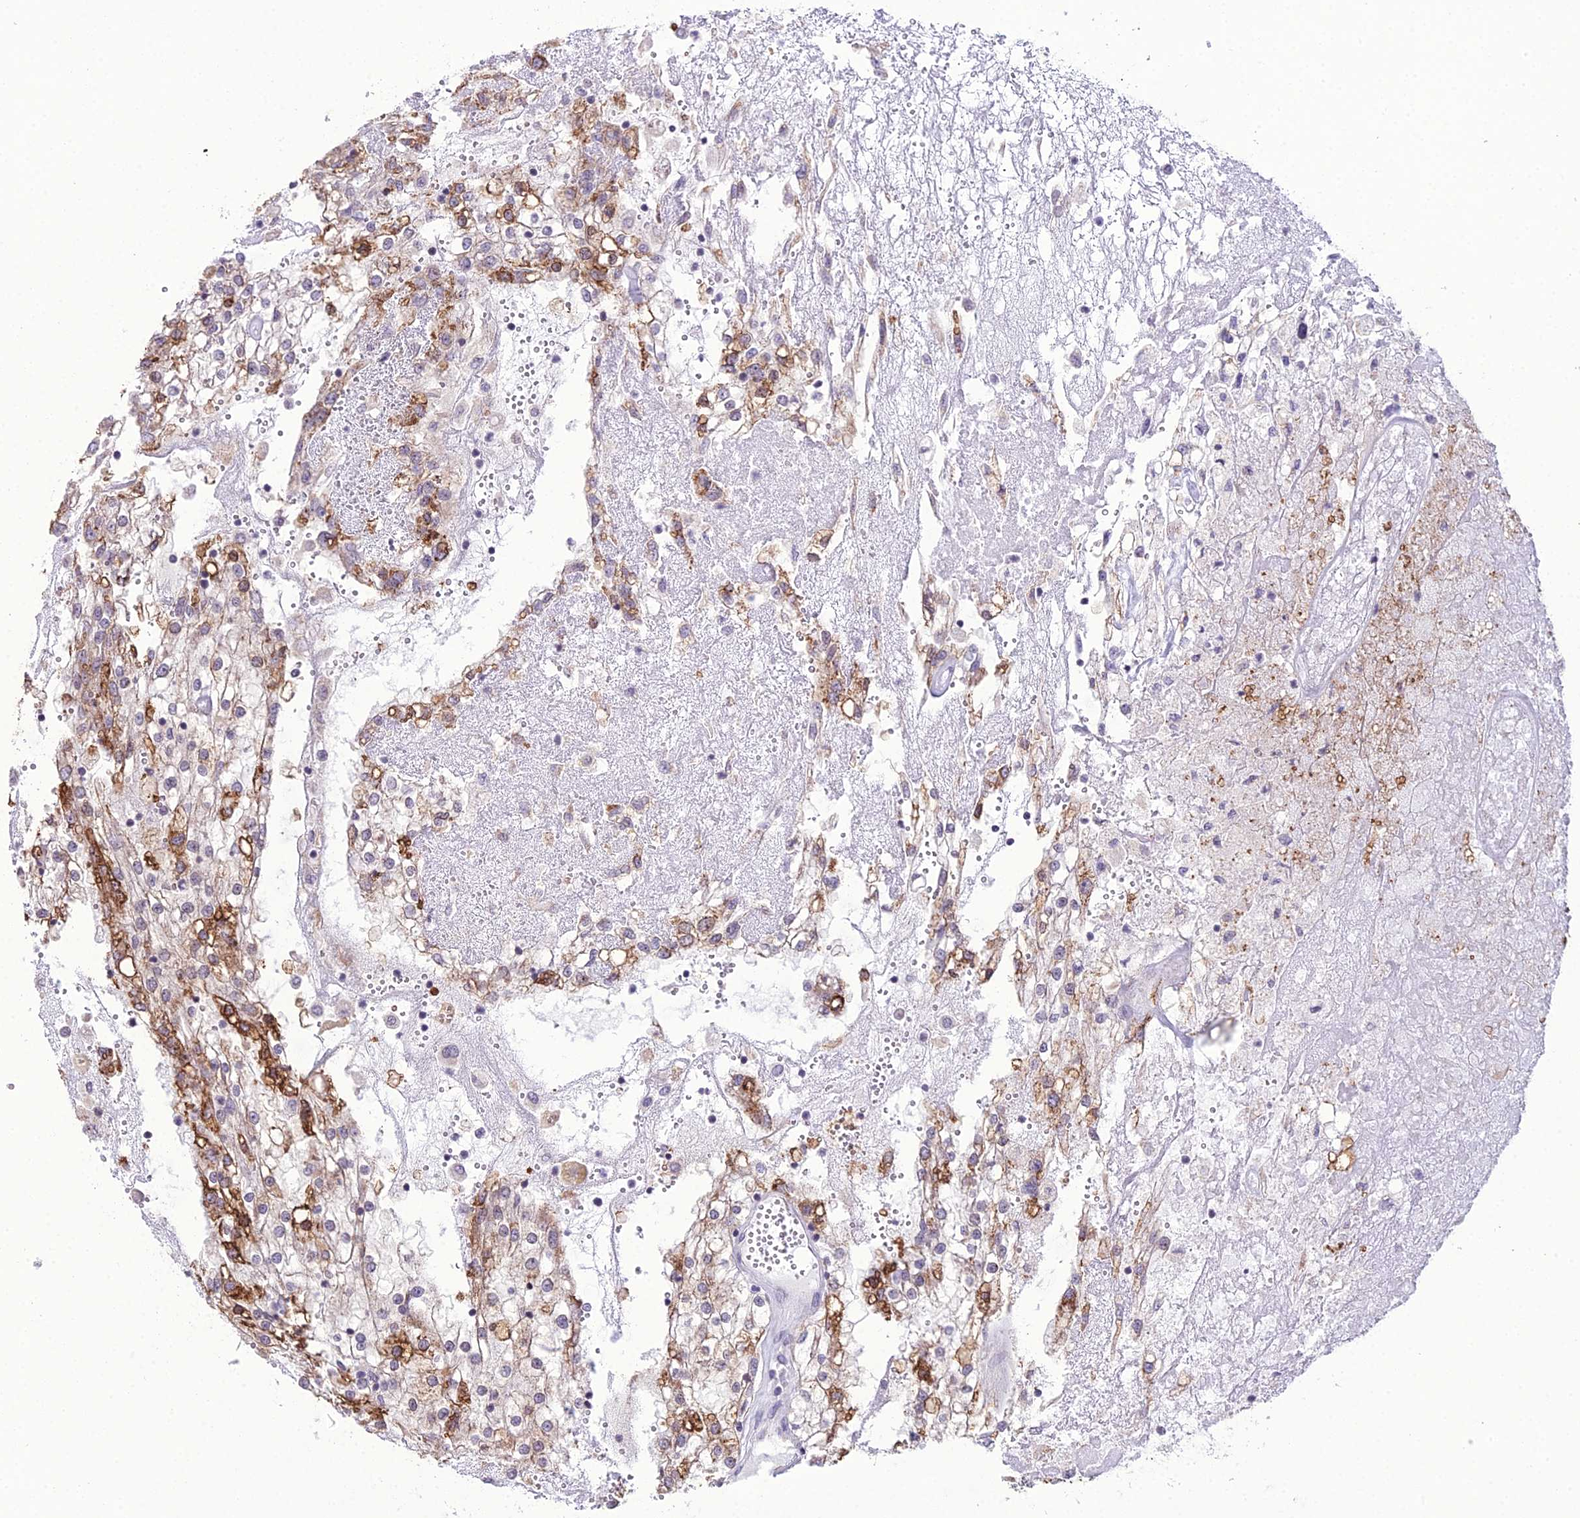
{"staining": {"intensity": "moderate", "quantity": "25%-75%", "location": "cytoplasmic/membranous"}, "tissue": "renal cancer", "cell_type": "Tumor cells", "image_type": "cancer", "snomed": [{"axis": "morphology", "description": "Adenocarcinoma, NOS"}, {"axis": "topography", "description": "Kidney"}], "caption": "This is an image of immunohistochemistry (IHC) staining of adenocarcinoma (renal), which shows moderate positivity in the cytoplasmic/membranous of tumor cells.", "gene": "RPS26", "patient": {"sex": "female", "age": 52}}